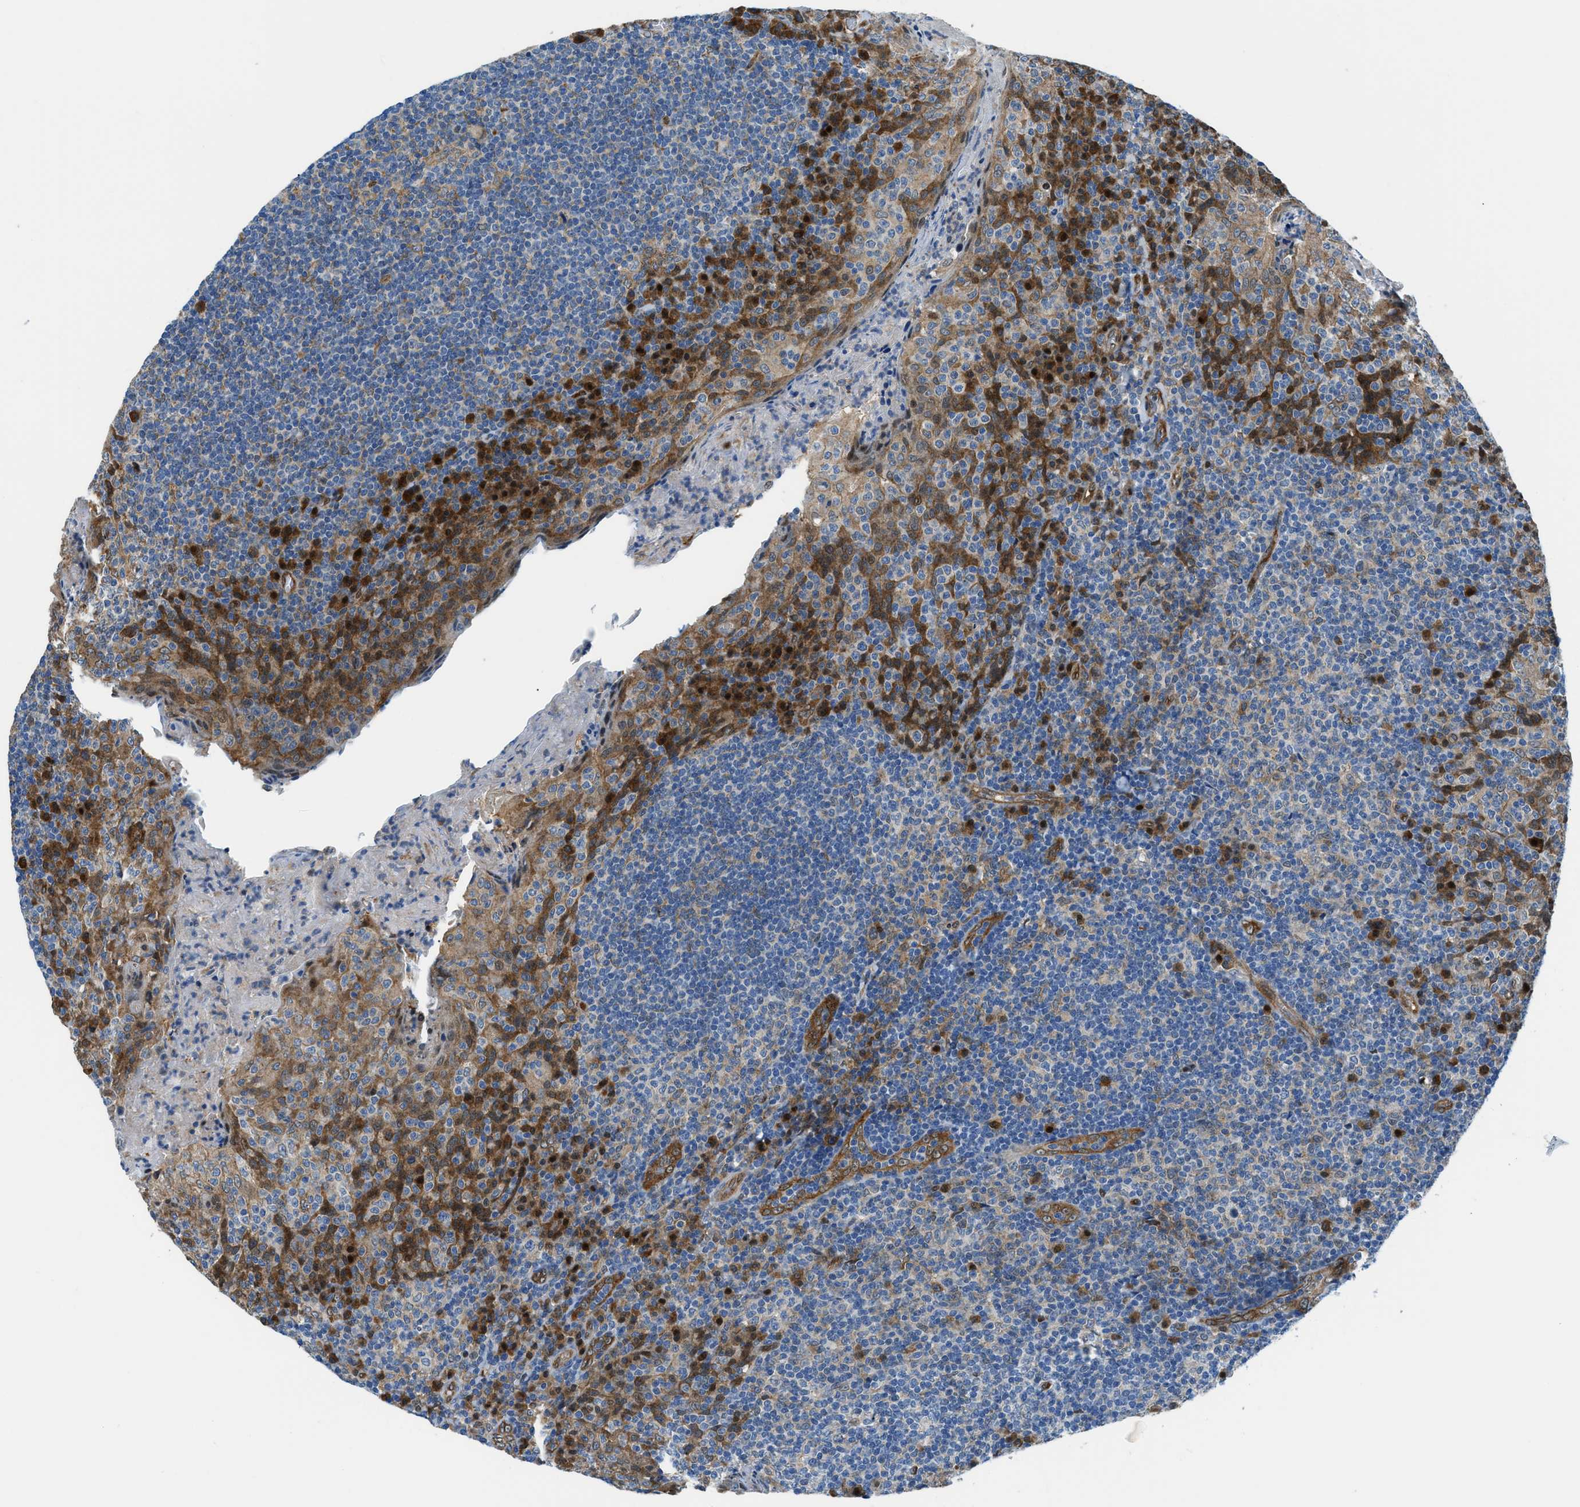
{"staining": {"intensity": "moderate", "quantity": "<25%", "location": "cytoplasmic/membranous,nuclear"}, "tissue": "tonsil", "cell_type": "Germinal center cells", "image_type": "normal", "snomed": [{"axis": "morphology", "description": "Normal tissue, NOS"}, {"axis": "topography", "description": "Tonsil"}], "caption": "Protein analysis of normal tonsil demonstrates moderate cytoplasmic/membranous,nuclear expression in approximately <25% of germinal center cells. (brown staining indicates protein expression, while blue staining denotes nuclei).", "gene": "YWHAE", "patient": {"sex": "male", "age": 17}}